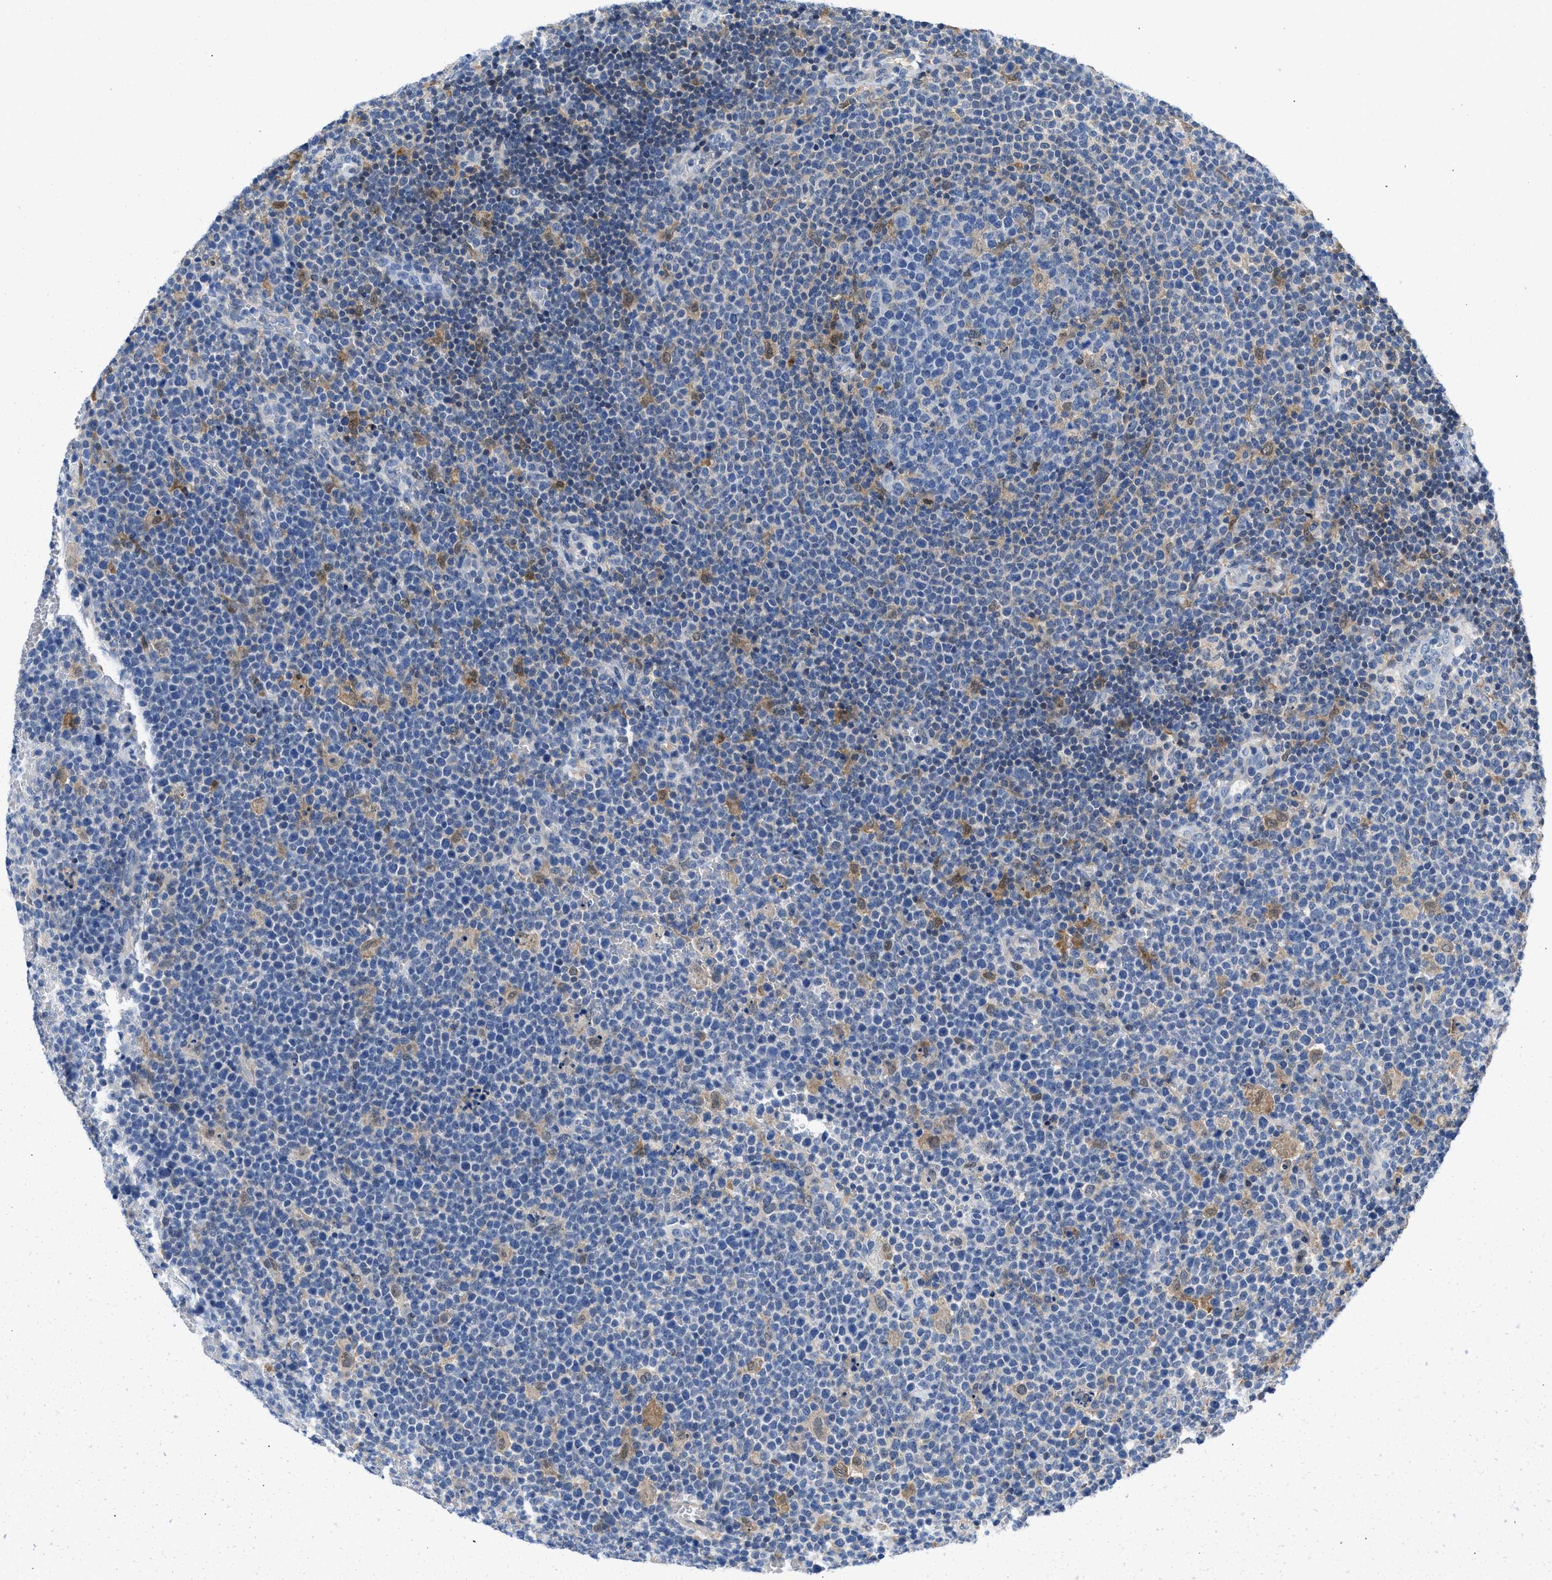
{"staining": {"intensity": "negative", "quantity": "none", "location": "none"}, "tissue": "lymphoma", "cell_type": "Tumor cells", "image_type": "cancer", "snomed": [{"axis": "morphology", "description": "Malignant lymphoma, non-Hodgkin's type, High grade"}, {"axis": "topography", "description": "Lymph node"}], "caption": "IHC histopathology image of neoplastic tissue: high-grade malignant lymphoma, non-Hodgkin's type stained with DAB (3,3'-diaminobenzidine) demonstrates no significant protein positivity in tumor cells. (Brightfield microscopy of DAB IHC at high magnification).", "gene": "CBR1", "patient": {"sex": "male", "age": 61}}